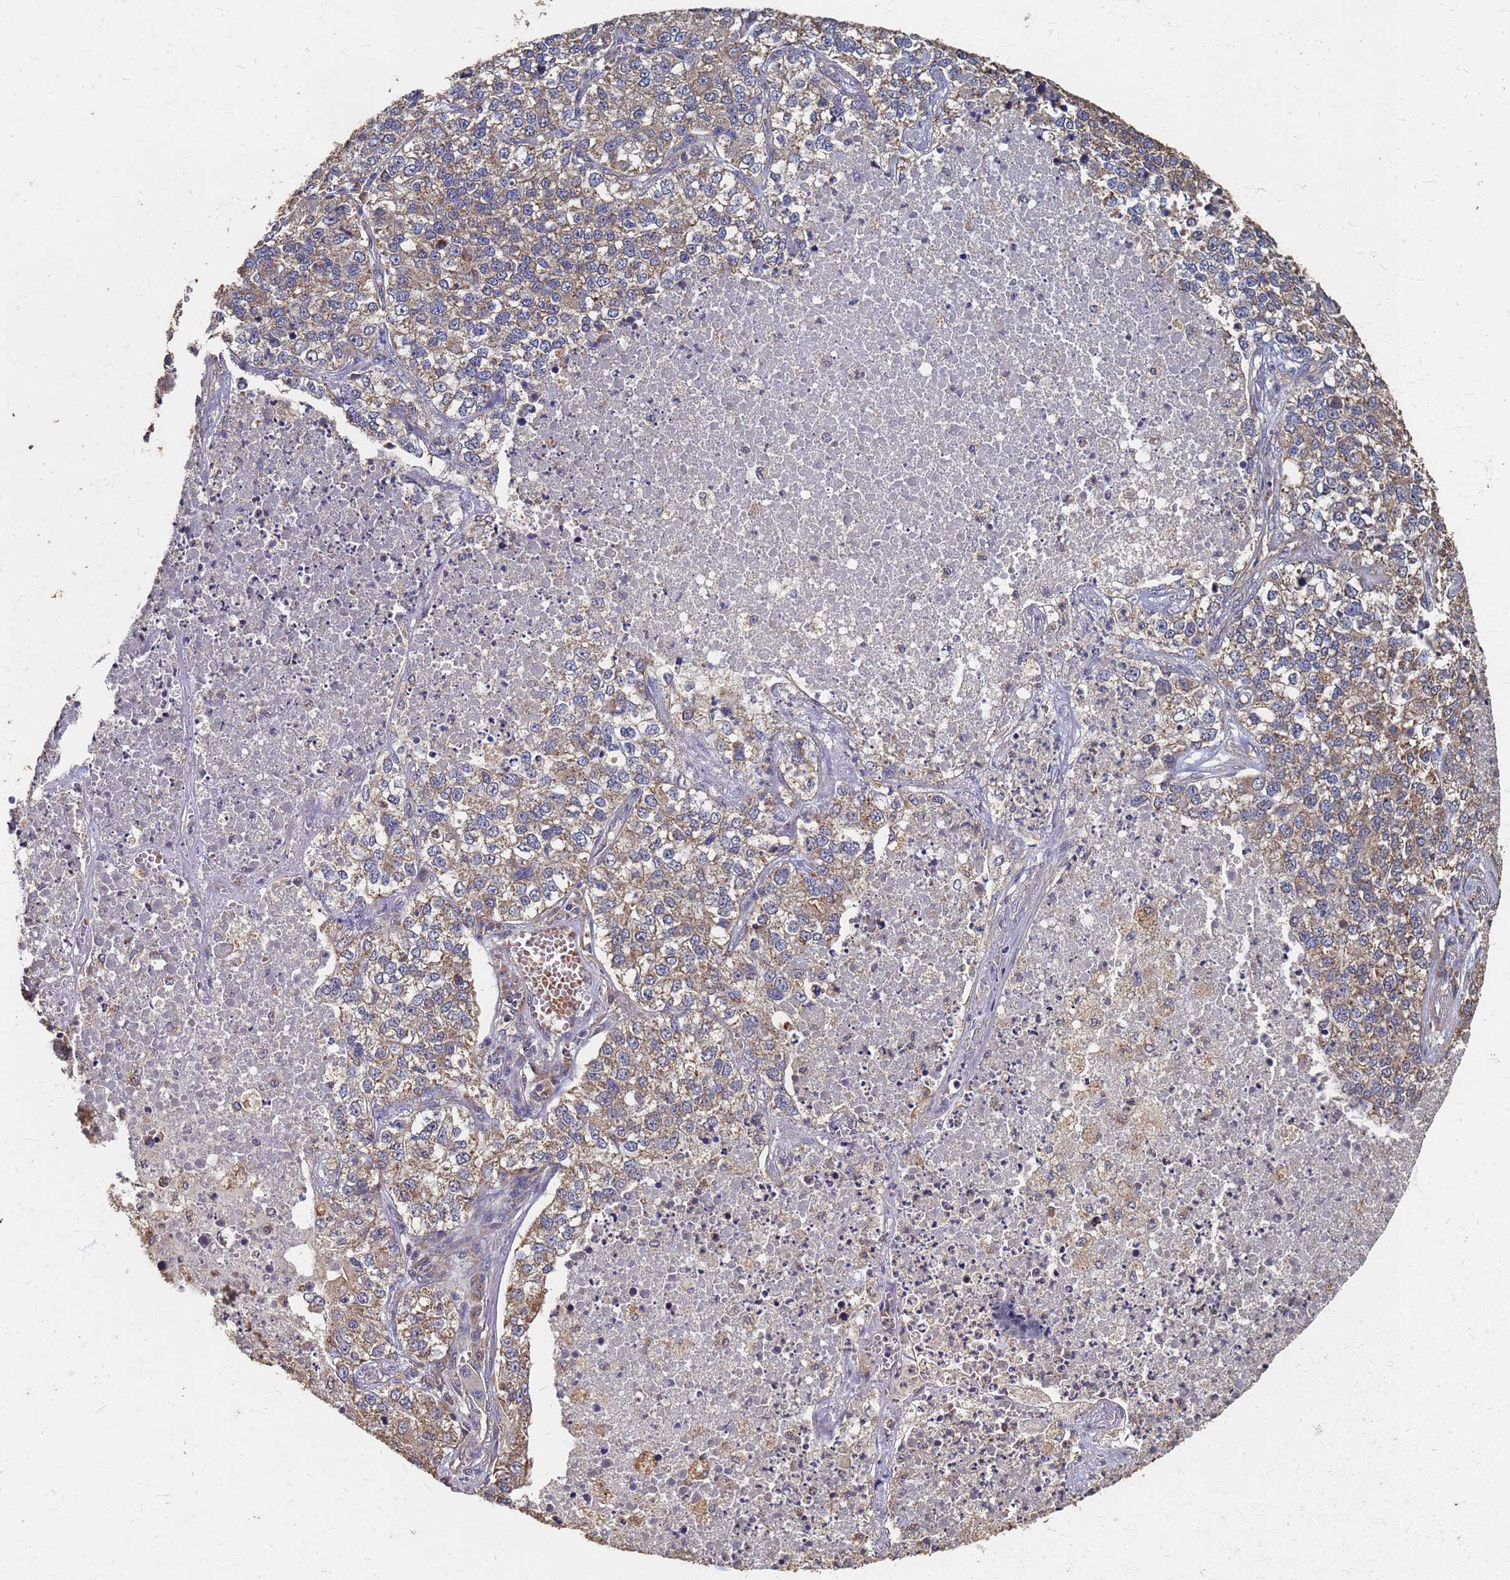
{"staining": {"intensity": "moderate", "quantity": ">75%", "location": "cytoplasmic/membranous"}, "tissue": "lung cancer", "cell_type": "Tumor cells", "image_type": "cancer", "snomed": [{"axis": "morphology", "description": "Adenocarcinoma, NOS"}, {"axis": "topography", "description": "Lung"}], "caption": "IHC of lung cancer (adenocarcinoma) shows medium levels of moderate cytoplasmic/membranous expression in approximately >75% of tumor cells.", "gene": "DPH5", "patient": {"sex": "male", "age": 49}}